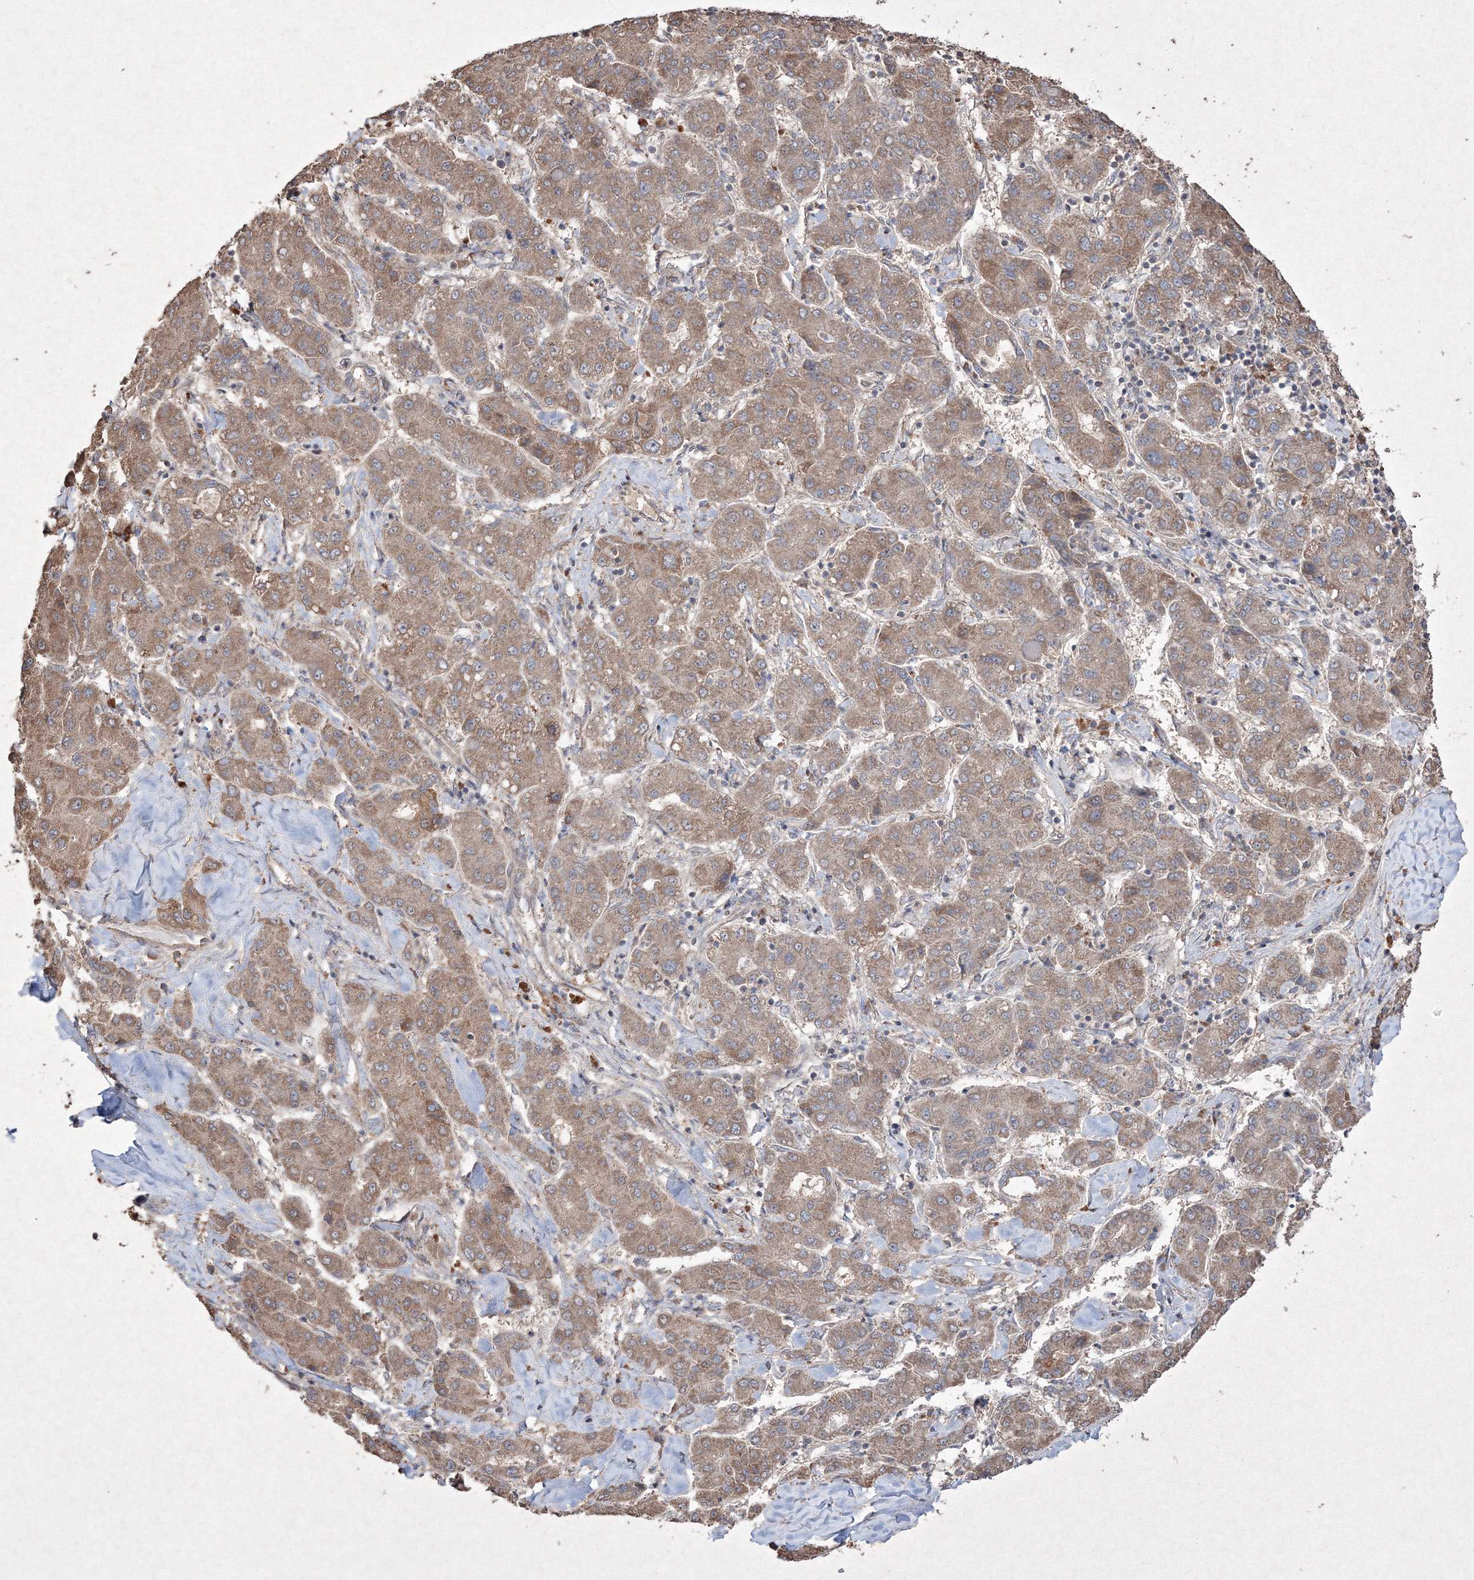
{"staining": {"intensity": "moderate", "quantity": ">75%", "location": "cytoplasmic/membranous"}, "tissue": "liver cancer", "cell_type": "Tumor cells", "image_type": "cancer", "snomed": [{"axis": "morphology", "description": "Carcinoma, Hepatocellular, NOS"}, {"axis": "topography", "description": "Liver"}], "caption": "An image of hepatocellular carcinoma (liver) stained for a protein shows moderate cytoplasmic/membranous brown staining in tumor cells. The staining is performed using DAB (3,3'-diaminobenzidine) brown chromogen to label protein expression. The nuclei are counter-stained blue using hematoxylin.", "gene": "GRSF1", "patient": {"sex": "male", "age": 65}}